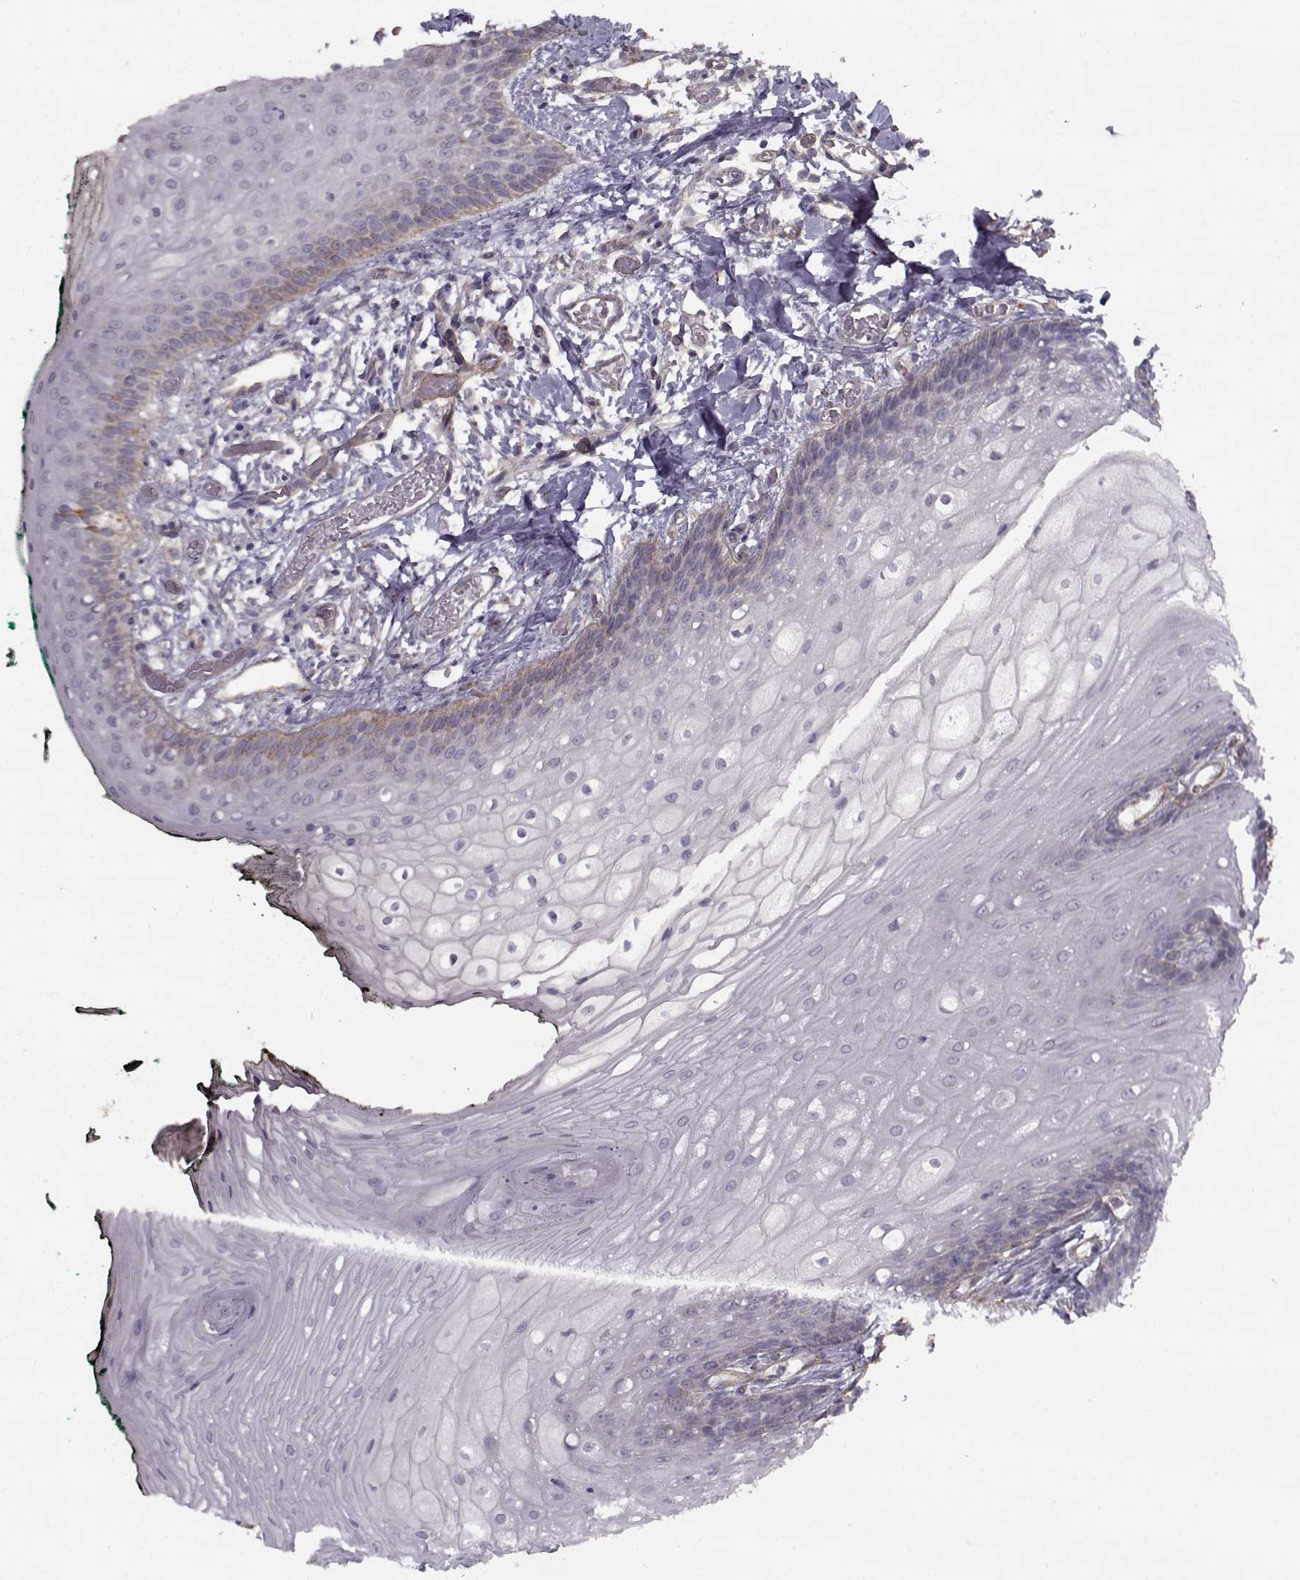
{"staining": {"intensity": "weak", "quantity": "<25%", "location": "cytoplasmic/membranous"}, "tissue": "oral mucosa", "cell_type": "Squamous epithelial cells", "image_type": "normal", "snomed": [{"axis": "morphology", "description": "Normal tissue, NOS"}, {"axis": "topography", "description": "Oral tissue"}, {"axis": "topography", "description": "Head-Neck"}], "caption": "A micrograph of oral mucosa stained for a protein demonstrates no brown staining in squamous epithelial cells.", "gene": "LAMB2", "patient": {"sex": "female", "age": 68}}